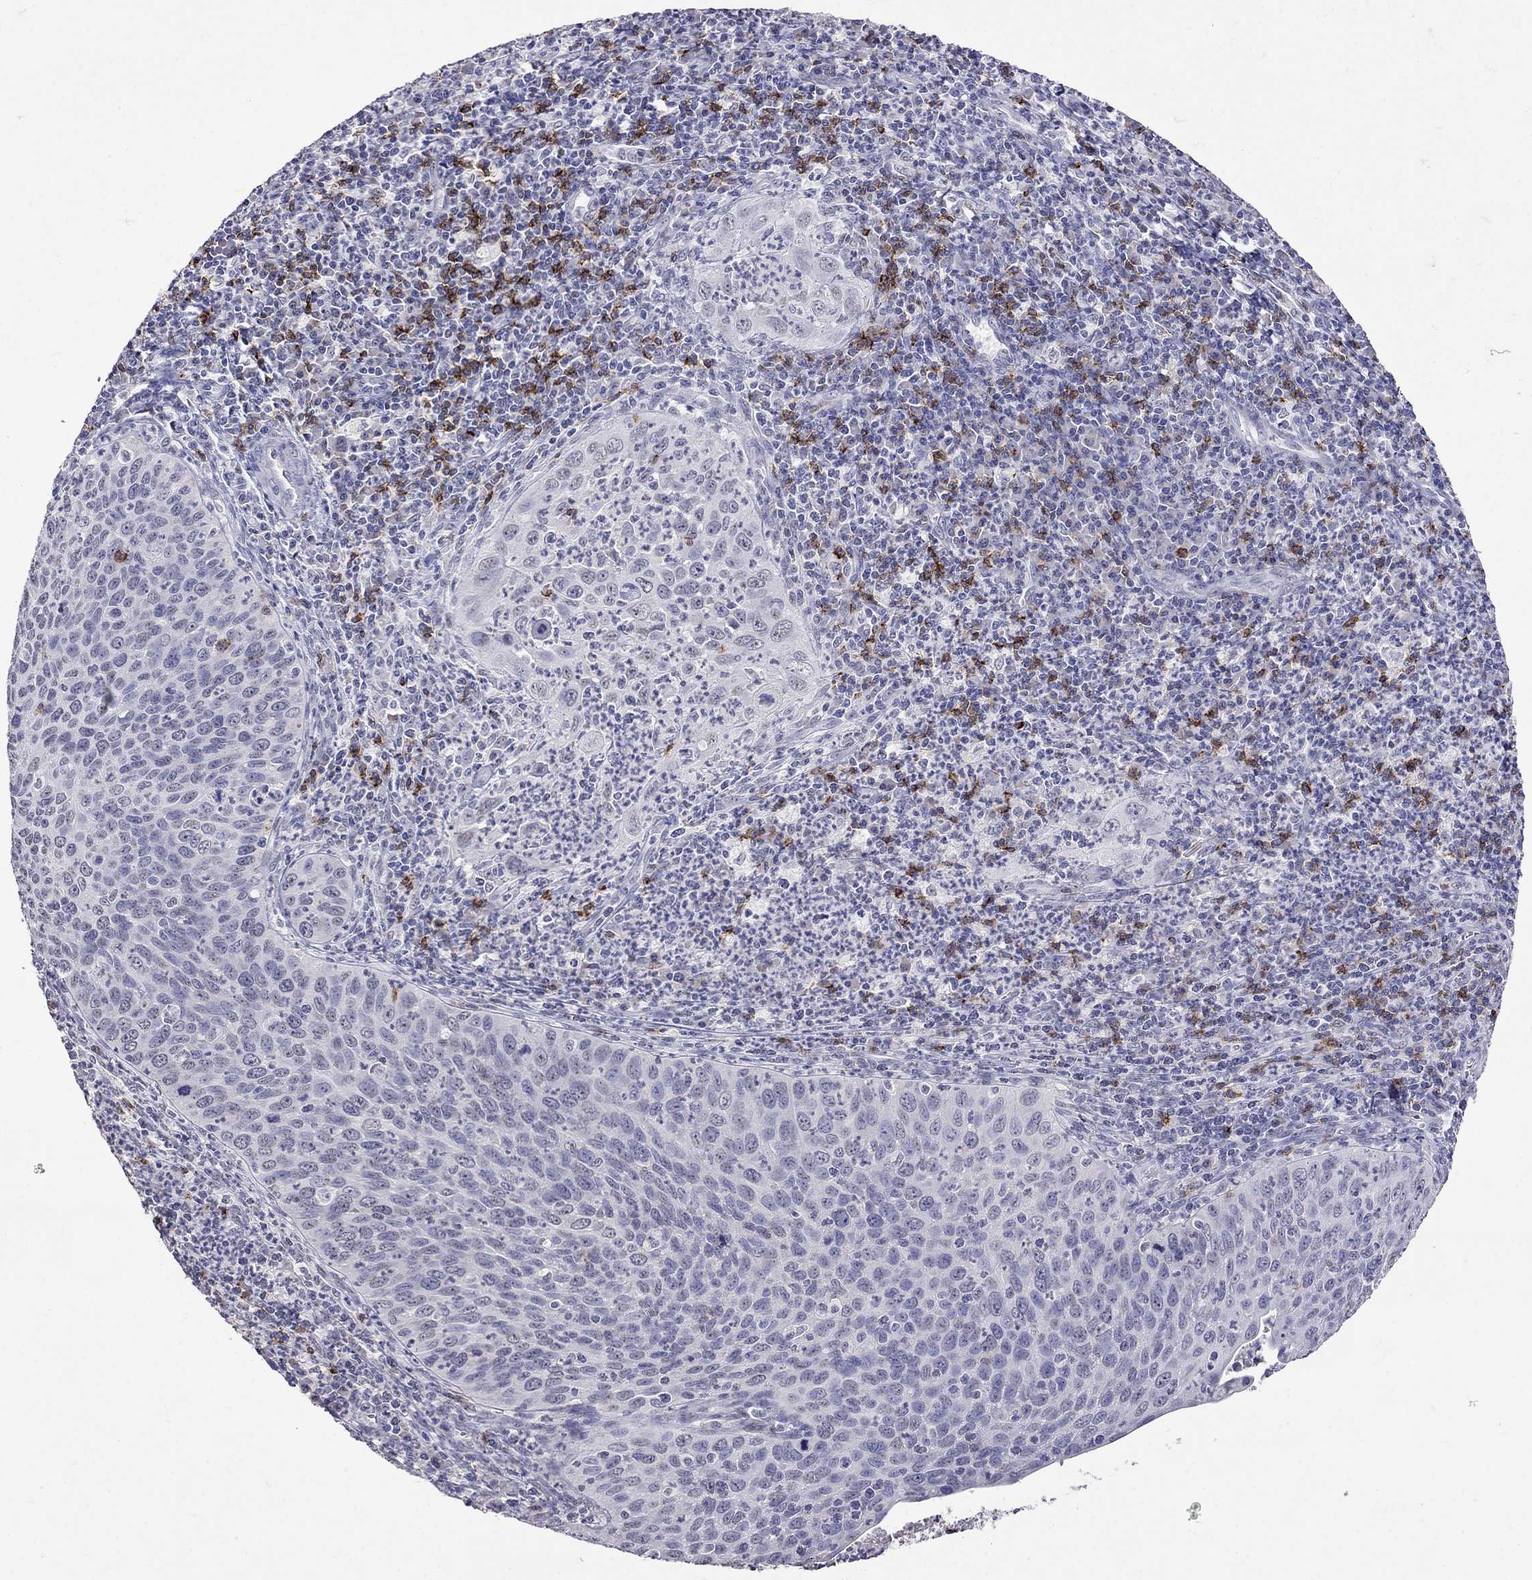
{"staining": {"intensity": "negative", "quantity": "none", "location": "none"}, "tissue": "cervical cancer", "cell_type": "Tumor cells", "image_type": "cancer", "snomed": [{"axis": "morphology", "description": "Squamous cell carcinoma, NOS"}, {"axis": "topography", "description": "Cervix"}], "caption": "The photomicrograph demonstrates no significant expression in tumor cells of cervical squamous cell carcinoma. The staining was performed using DAB (3,3'-diaminobenzidine) to visualize the protein expression in brown, while the nuclei were stained in blue with hematoxylin (Magnification: 20x).", "gene": "CD8B", "patient": {"sex": "female", "age": 26}}